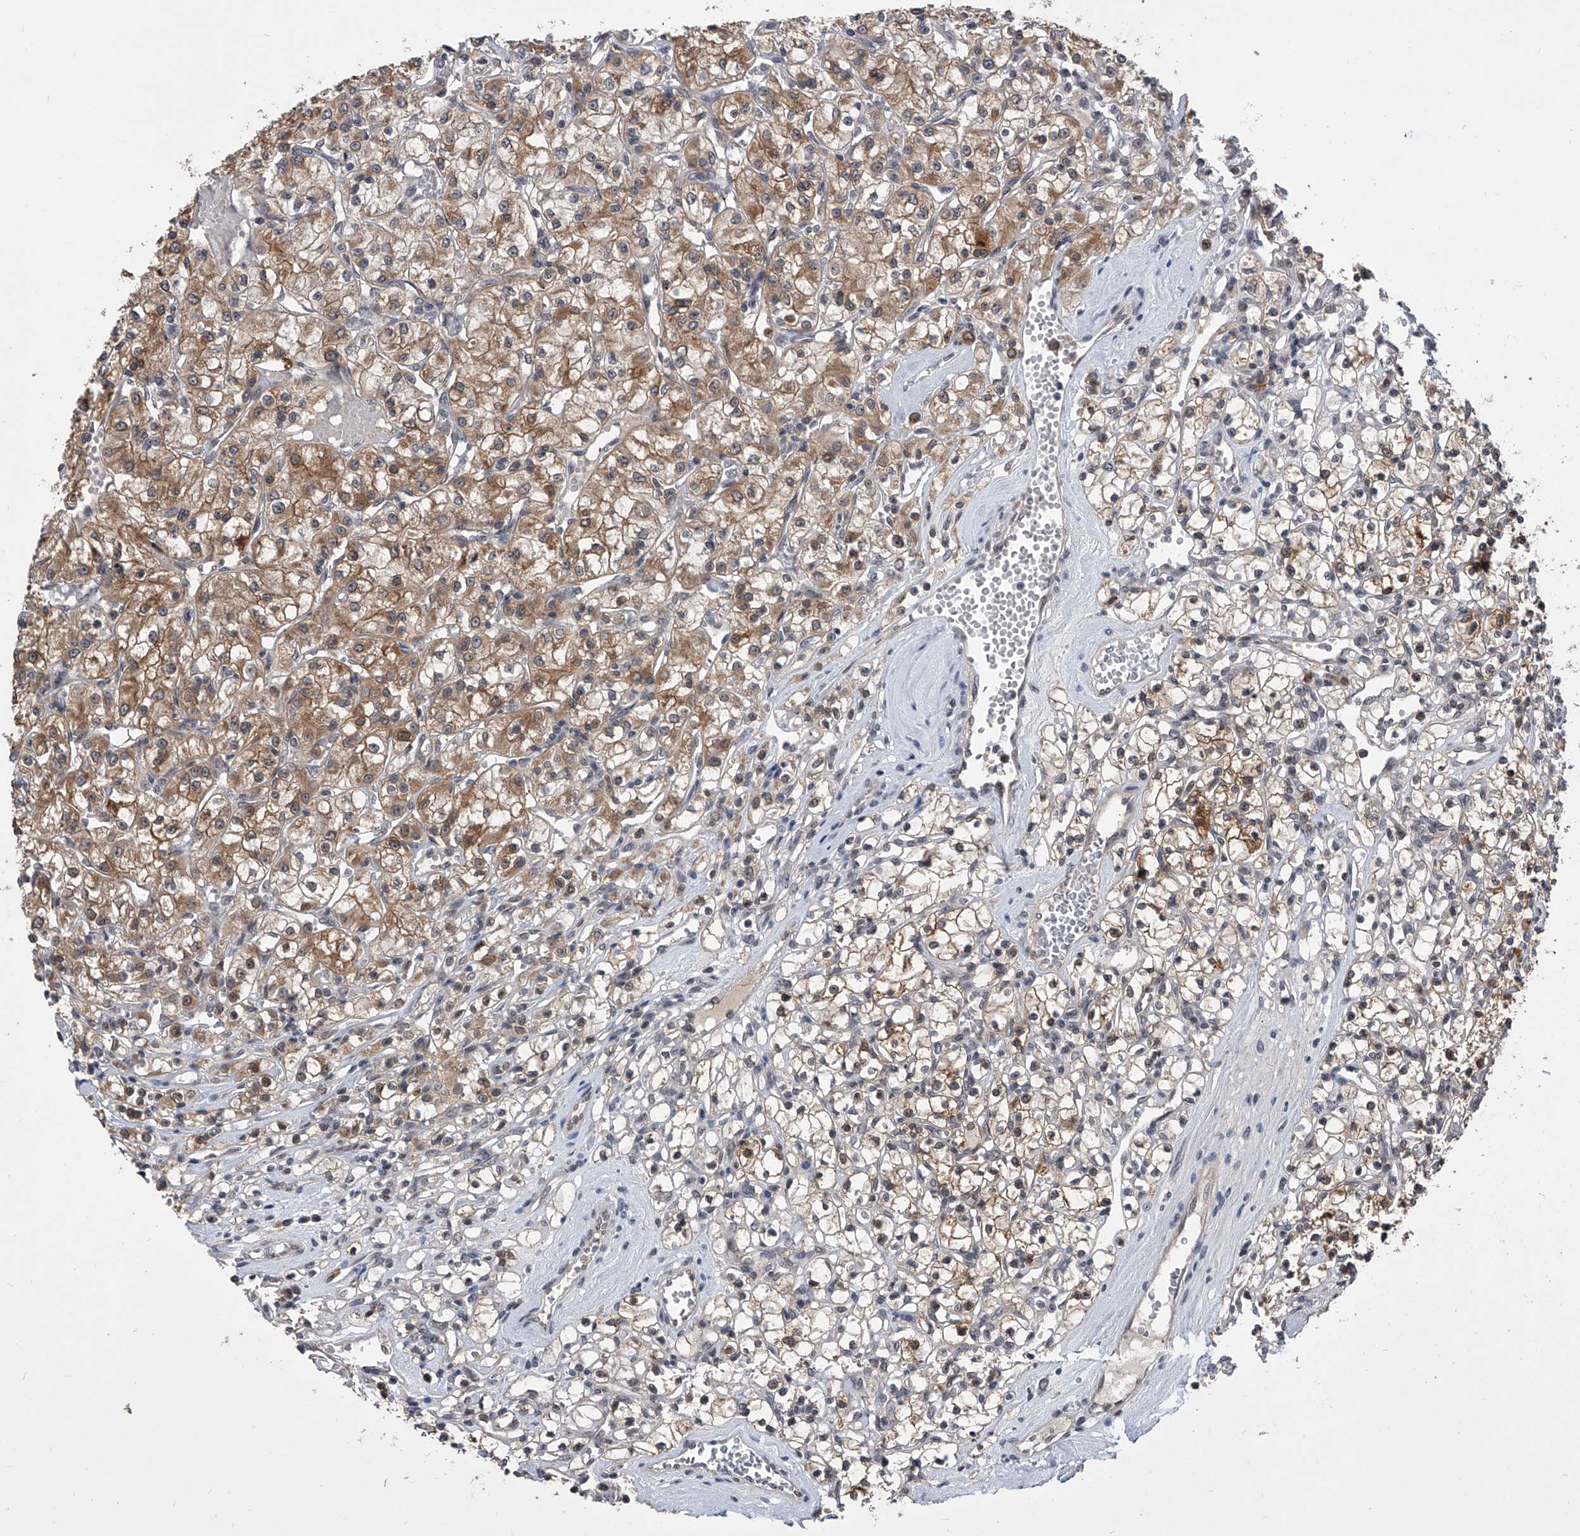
{"staining": {"intensity": "moderate", "quantity": ">75%", "location": "cytoplasmic/membranous"}, "tissue": "renal cancer", "cell_type": "Tumor cells", "image_type": "cancer", "snomed": [{"axis": "morphology", "description": "Adenocarcinoma, NOS"}, {"axis": "topography", "description": "Kidney"}], "caption": "A histopathology image of renal cancer stained for a protein demonstrates moderate cytoplasmic/membranous brown staining in tumor cells.", "gene": "BHLHE23", "patient": {"sex": "female", "age": 59}}